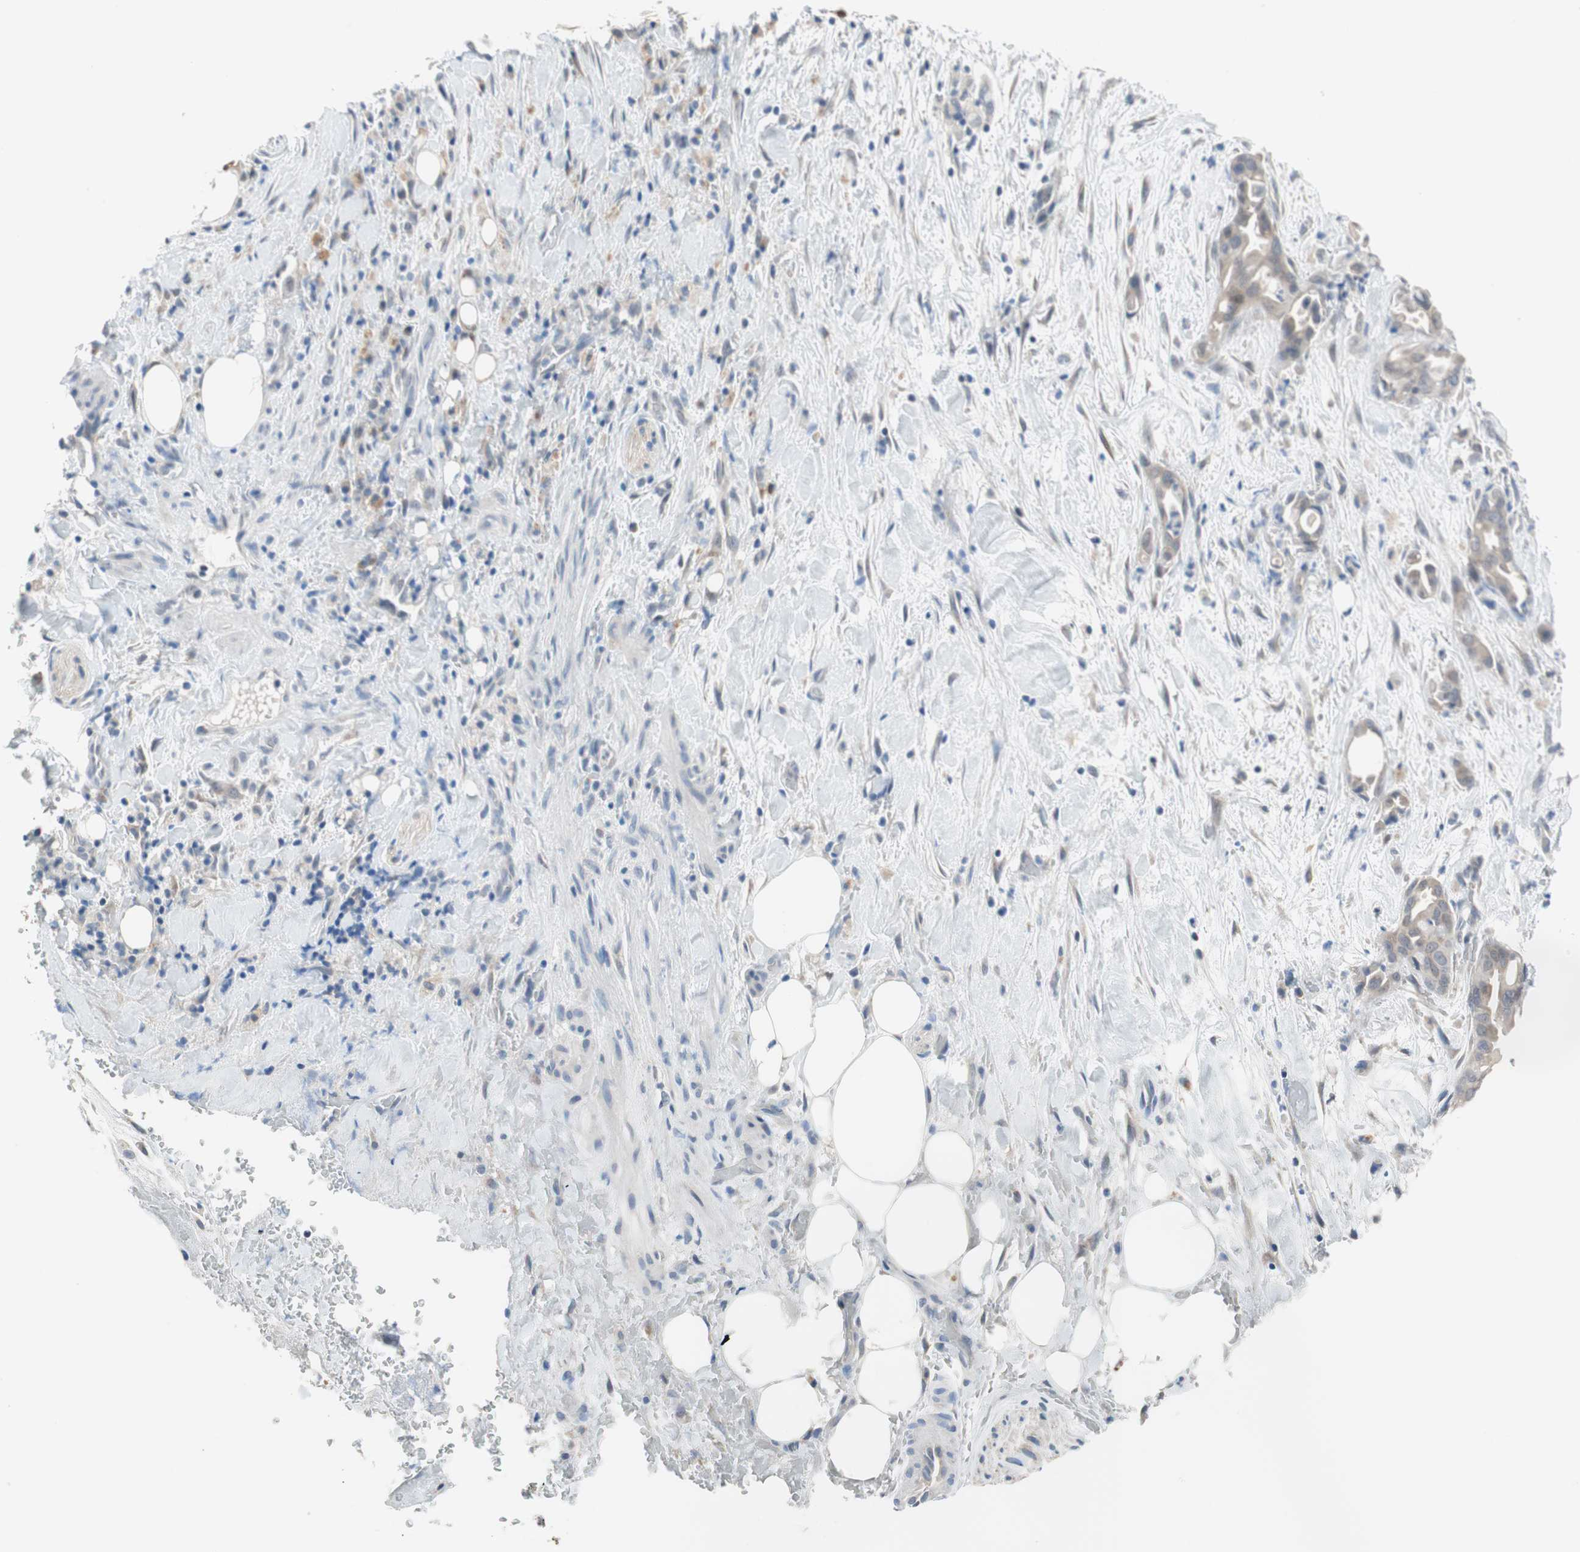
{"staining": {"intensity": "weak", "quantity": "25%-75%", "location": "cytoplasmic/membranous"}, "tissue": "liver cancer", "cell_type": "Tumor cells", "image_type": "cancer", "snomed": [{"axis": "morphology", "description": "Cholangiocarcinoma"}, {"axis": "topography", "description": "Liver"}], "caption": "Liver cancer (cholangiocarcinoma) was stained to show a protein in brown. There is low levels of weak cytoplasmic/membranous expression in approximately 25%-75% of tumor cells. The staining was performed using DAB to visualize the protein expression in brown, while the nuclei were stained in blue with hematoxylin (Magnification: 20x).", "gene": "GRHL1", "patient": {"sex": "female", "age": 68}}